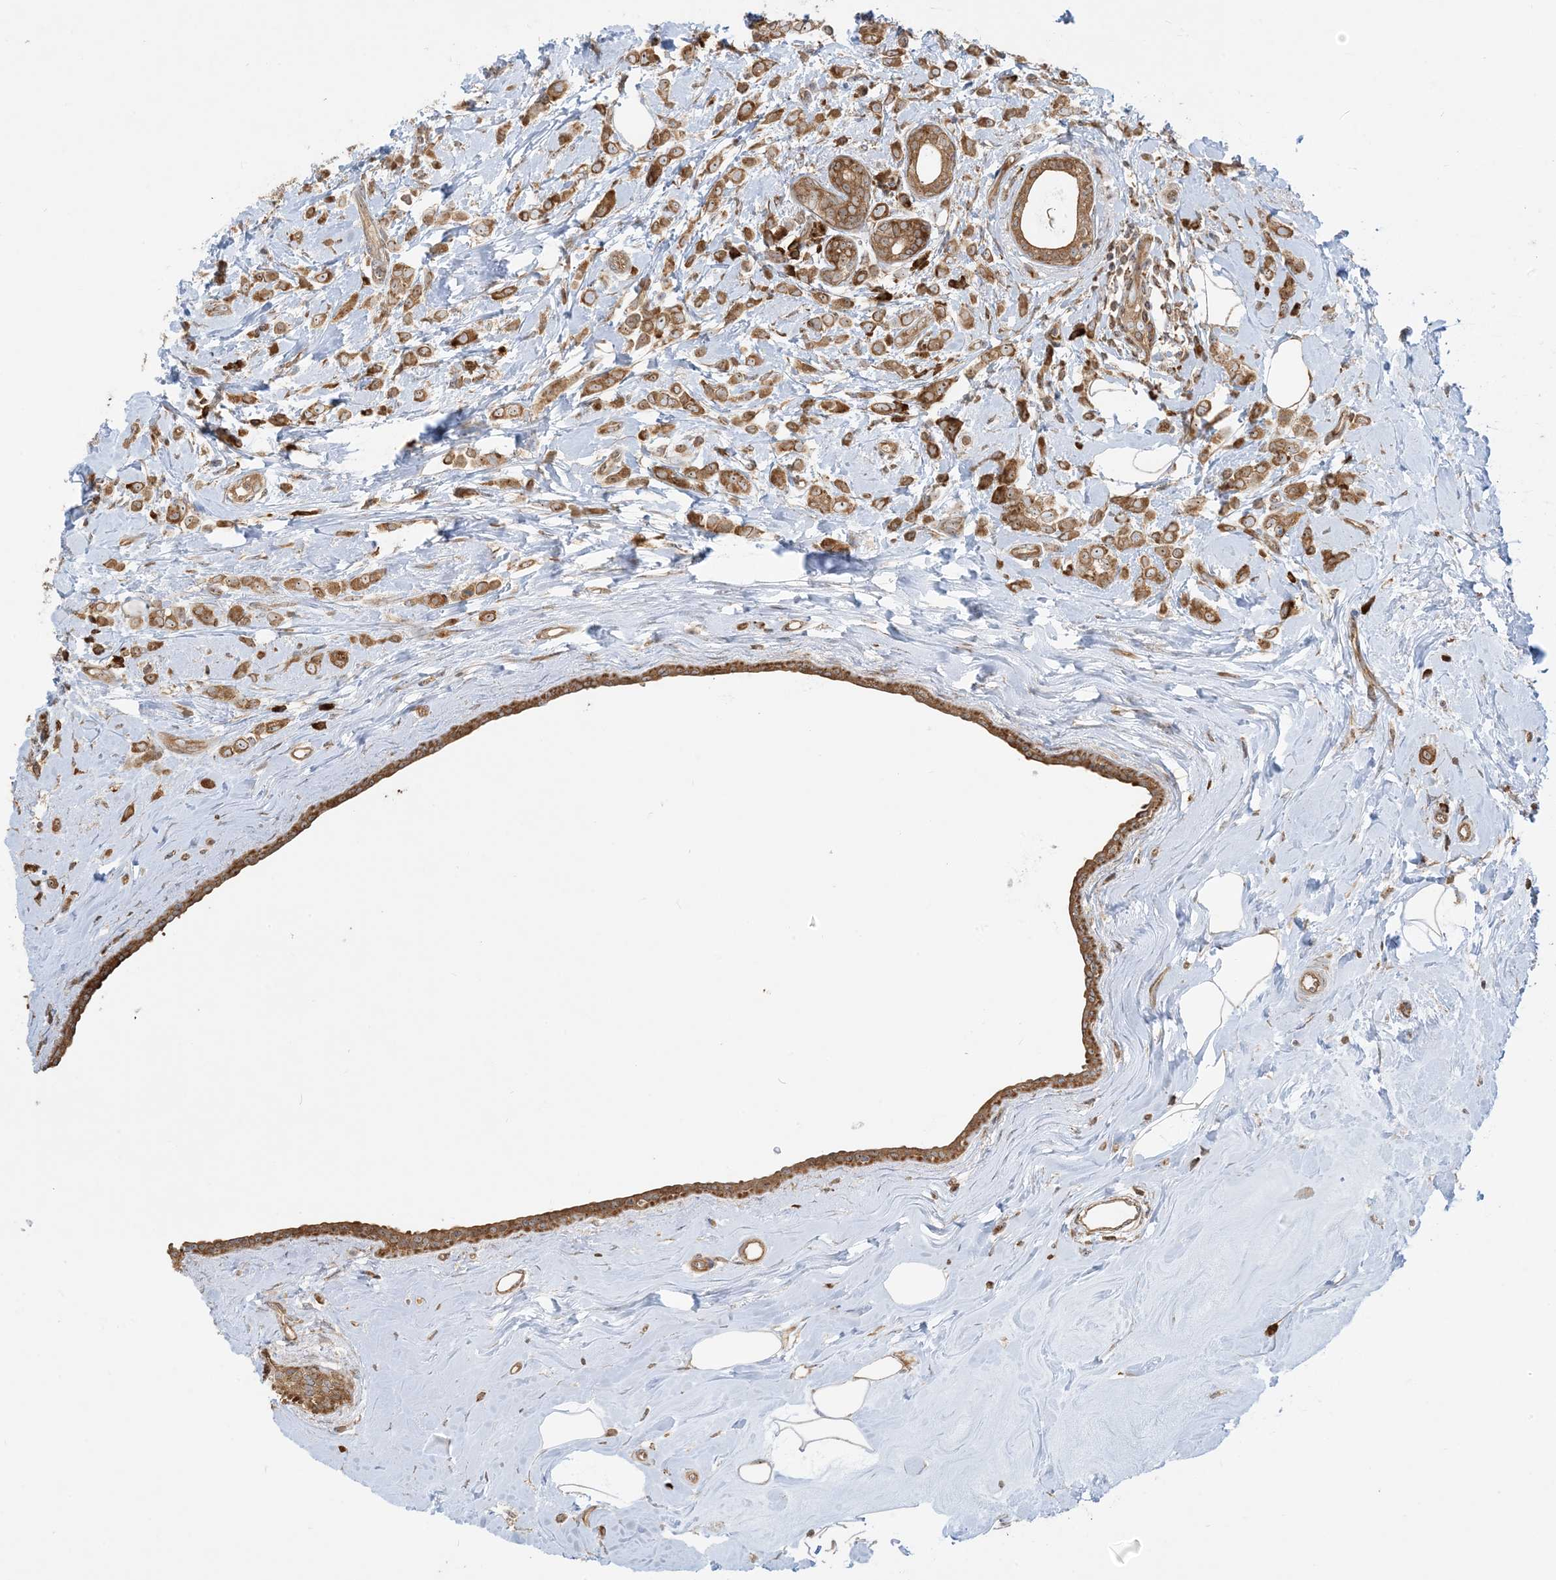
{"staining": {"intensity": "moderate", "quantity": ">75%", "location": "cytoplasmic/membranous,nuclear"}, "tissue": "breast cancer", "cell_type": "Tumor cells", "image_type": "cancer", "snomed": [{"axis": "morphology", "description": "Lobular carcinoma"}, {"axis": "topography", "description": "Breast"}], "caption": "Immunohistochemistry micrograph of breast cancer stained for a protein (brown), which shows medium levels of moderate cytoplasmic/membranous and nuclear staining in approximately >75% of tumor cells.", "gene": "SRP72", "patient": {"sex": "female", "age": 47}}